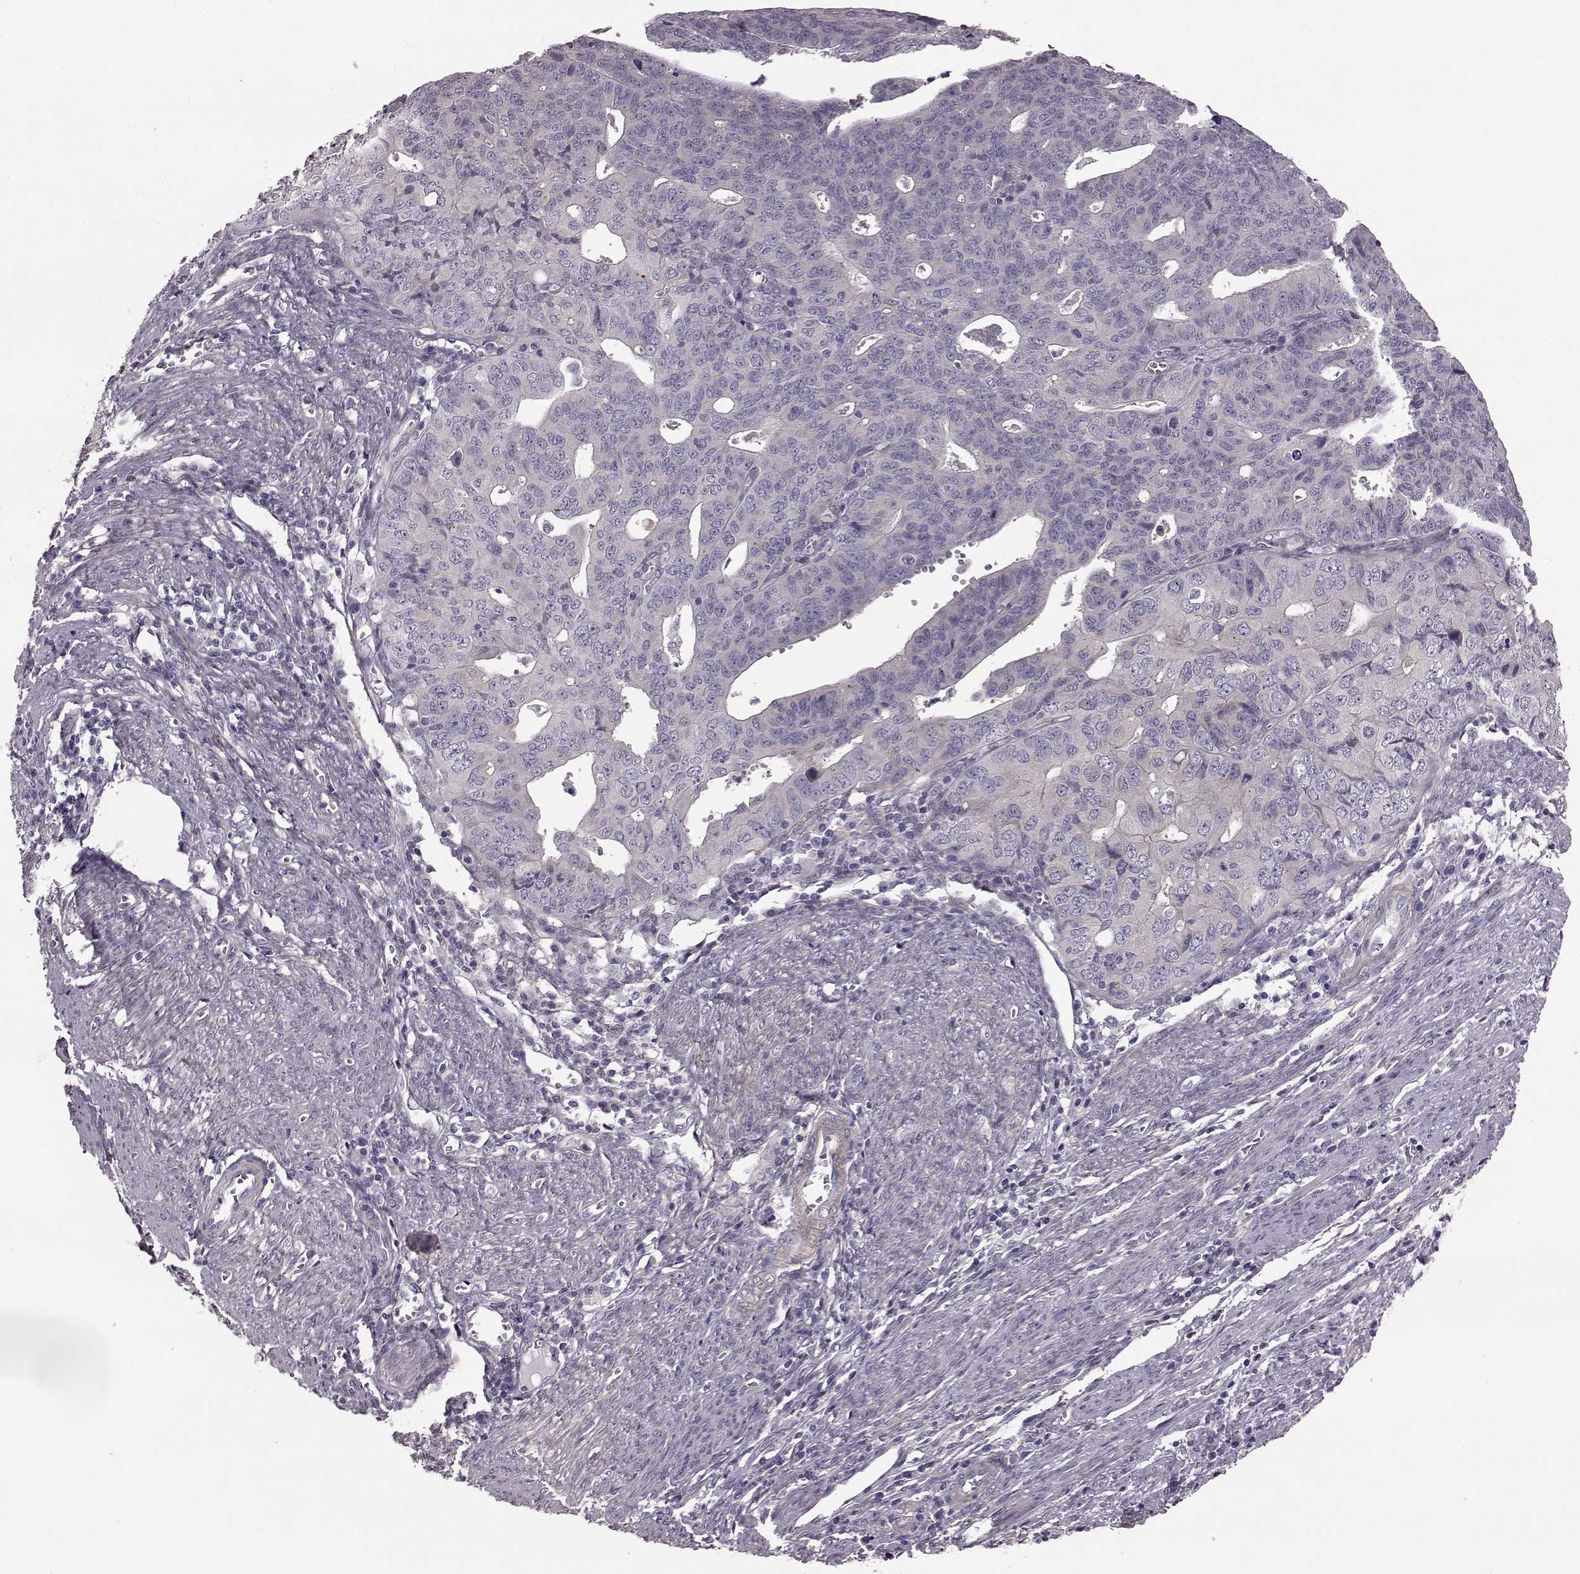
{"staining": {"intensity": "negative", "quantity": "none", "location": "none"}, "tissue": "endometrial cancer", "cell_type": "Tumor cells", "image_type": "cancer", "snomed": [{"axis": "morphology", "description": "Adenocarcinoma, NOS"}, {"axis": "topography", "description": "Endometrium"}], "caption": "DAB (3,3'-diaminobenzidine) immunohistochemical staining of human adenocarcinoma (endometrial) exhibits no significant expression in tumor cells. (Stains: DAB IHC with hematoxylin counter stain, Microscopy: brightfield microscopy at high magnification).", "gene": "GRK1", "patient": {"sex": "female", "age": 65}}